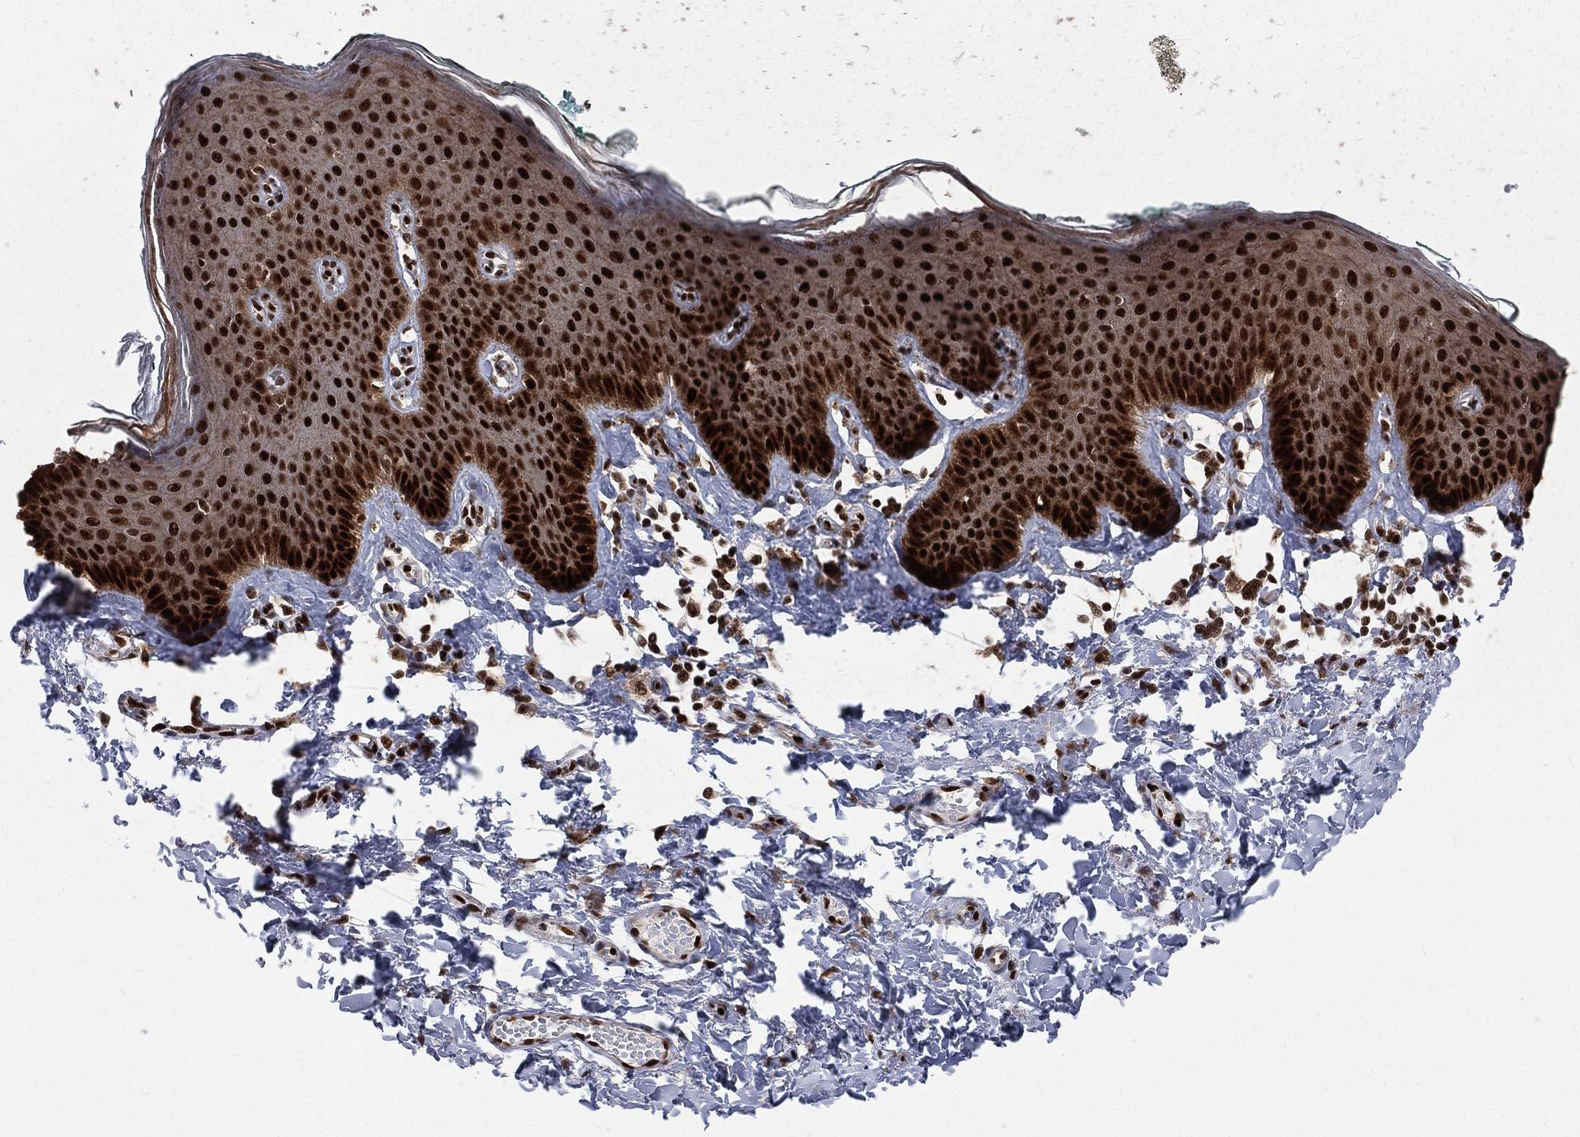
{"staining": {"intensity": "strong", "quantity": ">75%", "location": "nuclear"}, "tissue": "vagina", "cell_type": "Squamous epithelial cells", "image_type": "normal", "snomed": [{"axis": "morphology", "description": "Normal tissue, NOS"}, {"axis": "topography", "description": "Vagina"}], "caption": "High-power microscopy captured an immunohistochemistry histopathology image of normal vagina, revealing strong nuclear expression in approximately >75% of squamous epithelial cells.", "gene": "POLB", "patient": {"sex": "female", "age": 66}}